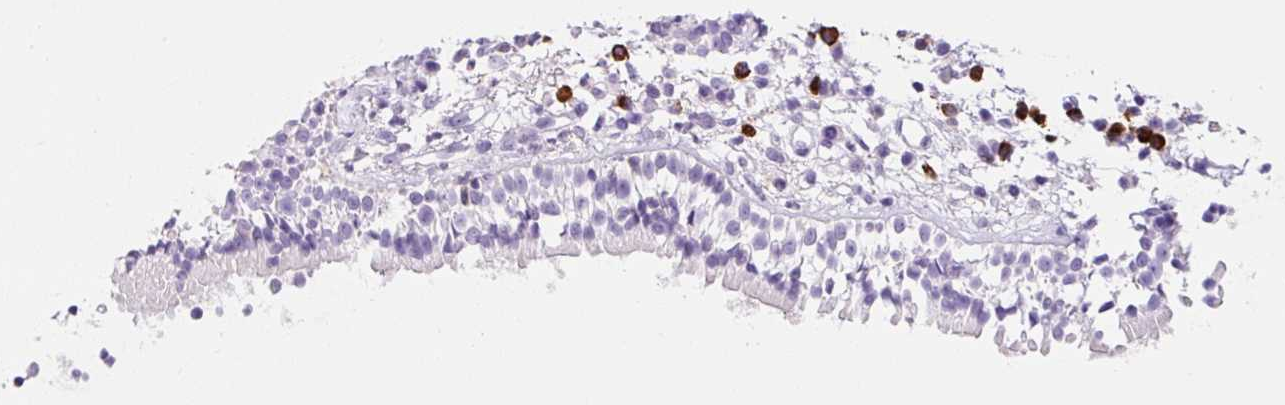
{"staining": {"intensity": "negative", "quantity": "none", "location": "none"}, "tissue": "nasopharynx", "cell_type": "Respiratory epithelial cells", "image_type": "normal", "snomed": [{"axis": "morphology", "description": "Normal tissue, NOS"}, {"axis": "topography", "description": "Nasopharynx"}], "caption": "Immunohistochemical staining of unremarkable nasopharynx displays no significant positivity in respiratory epithelial cells.", "gene": "RNF212B", "patient": {"sex": "male", "age": 21}}